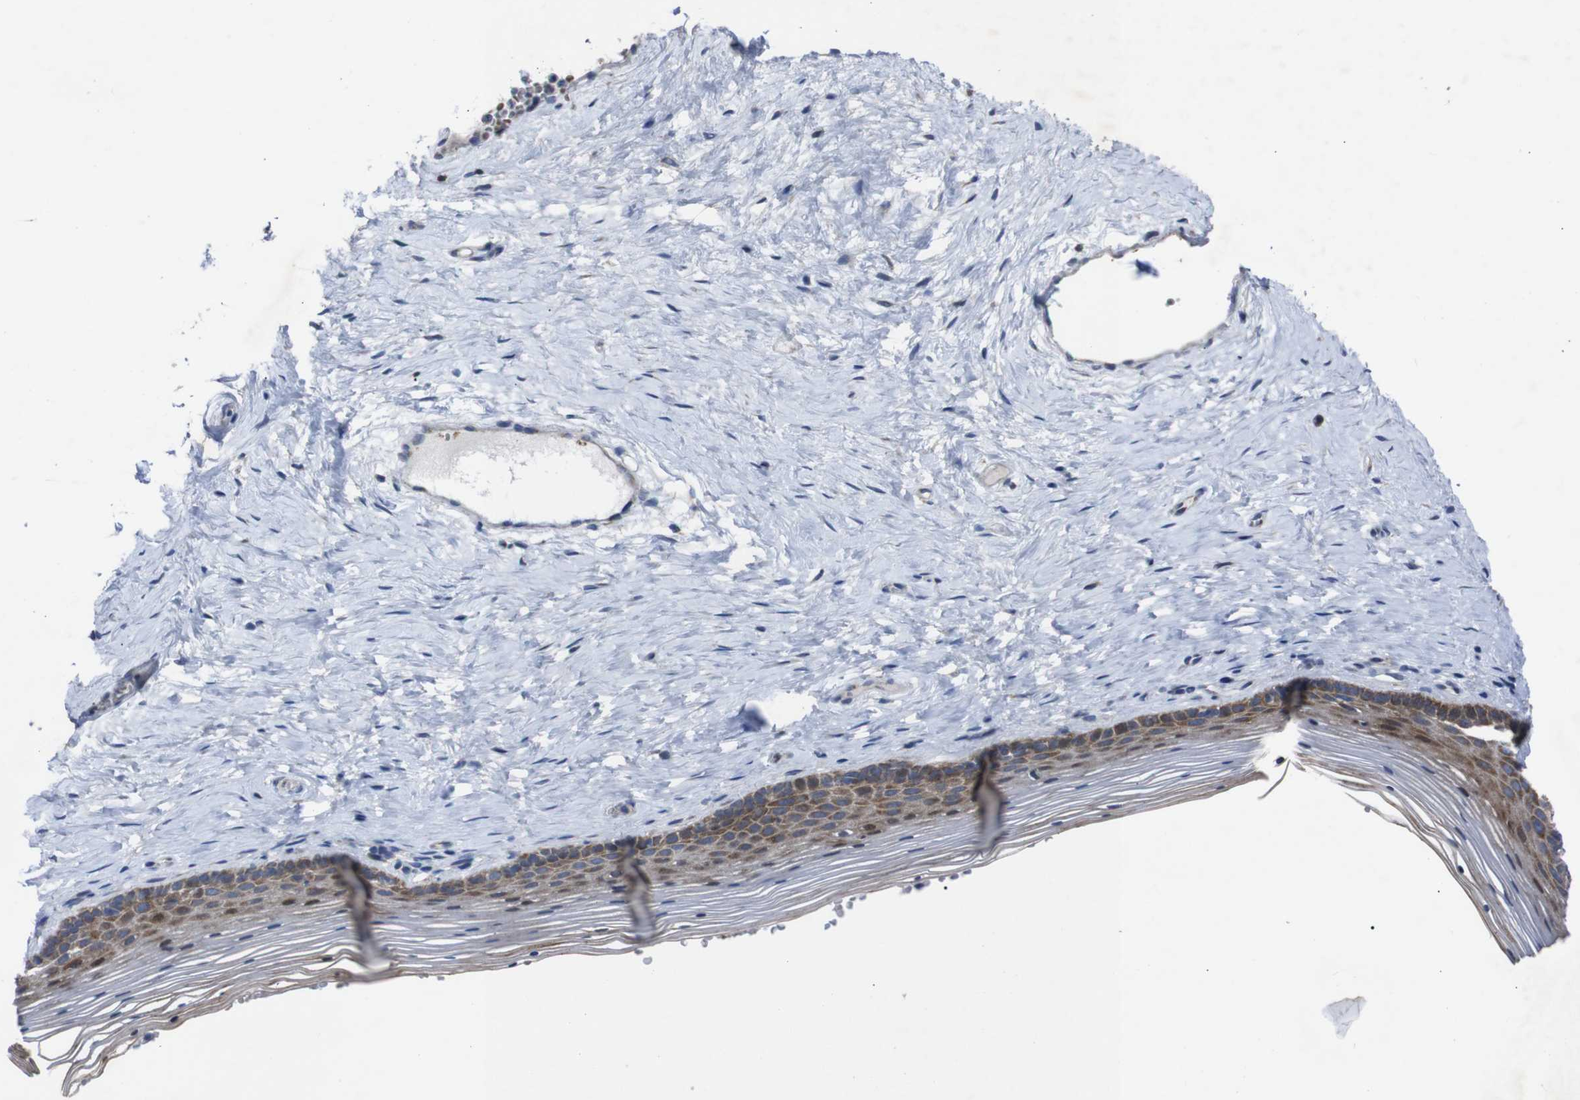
{"staining": {"intensity": "moderate", "quantity": "25%-75%", "location": "cytoplasmic/membranous"}, "tissue": "vagina", "cell_type": "Squamous epithelial cells", "image_type": "normal", "snomed": [{"axis": "morphology", "description": "Normal tissue, NOS"}, {"axis": "topography", "description": "Vagina"}], "caption": "Protein expression analysis of normal human vagina reveals moderate cytoplasmic/membranous positivity in approximately 25%-75% of squamous epithelial cells. The staining is performed using DAB (3,3'-diaminobenzidine) brown chromogen to label protein expression. The nuclei are counter-stained blue using hematoxylin.", "gene": "CHST10", "patient": {"sex": "female", "age": 32}}